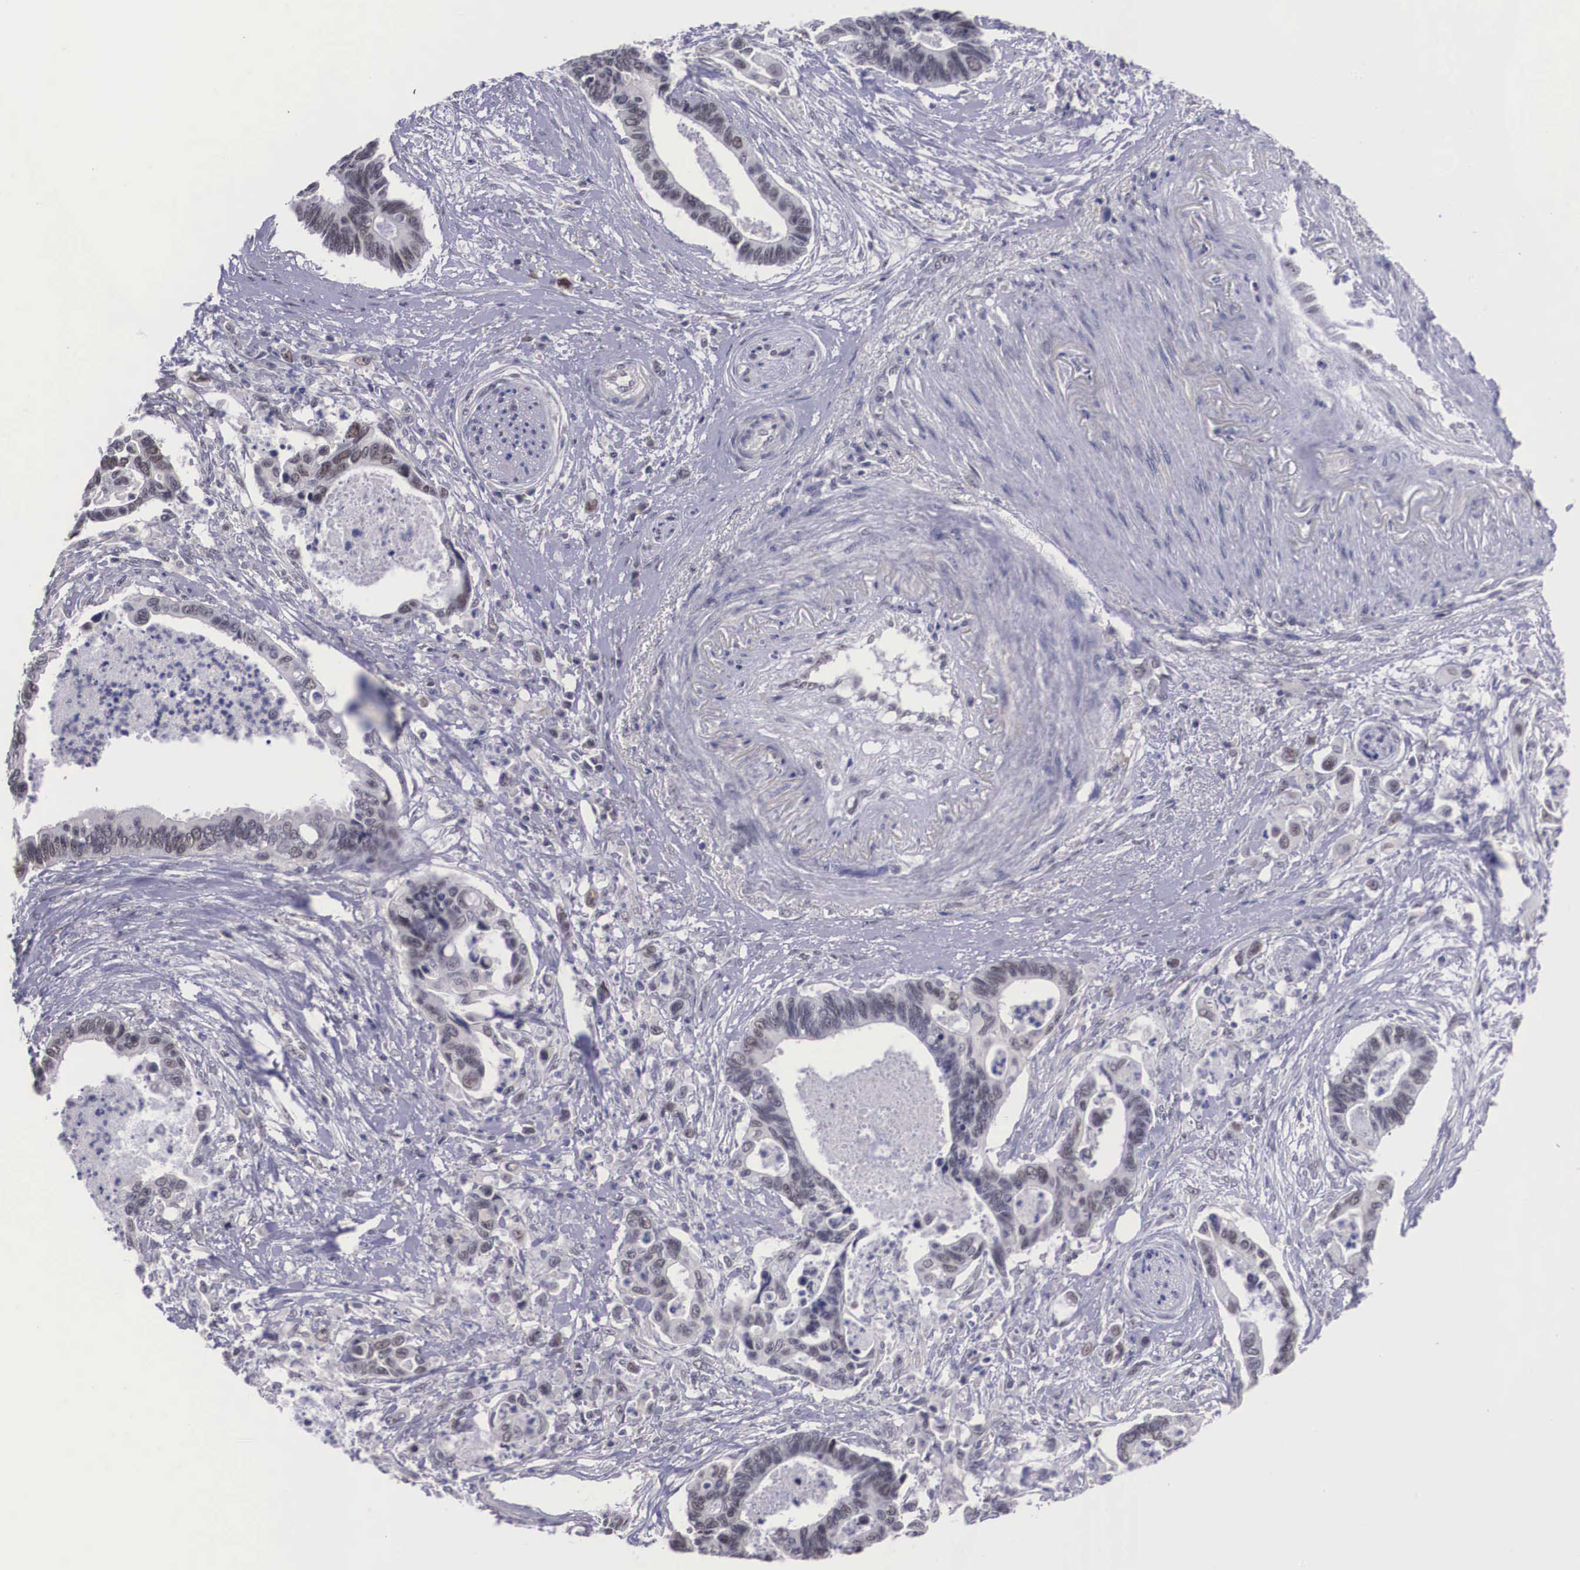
{"staining": {"intensity": "weak", "quantity": "<25%", "location": "nuclear"}, "tissue": "pancreatic cancer", "cell_type": "Tumor cells", "image_type": "cancer", "snomed": [{"axis": "morphology", "description": "Adenocarcinoma, NOS"}, {"axis": "topography", "description": "Pancreas"}], "caption": "A photomicrograph of human pancreatic cancer (adenocarcinoma) is negative for staining in tumor cells. The staining is performed using DAB brown chromogen with nuclei counter-stained in using hematoxylin.", "gene": "ZNF275", "patient": {"sex": "female", "age": 70}}